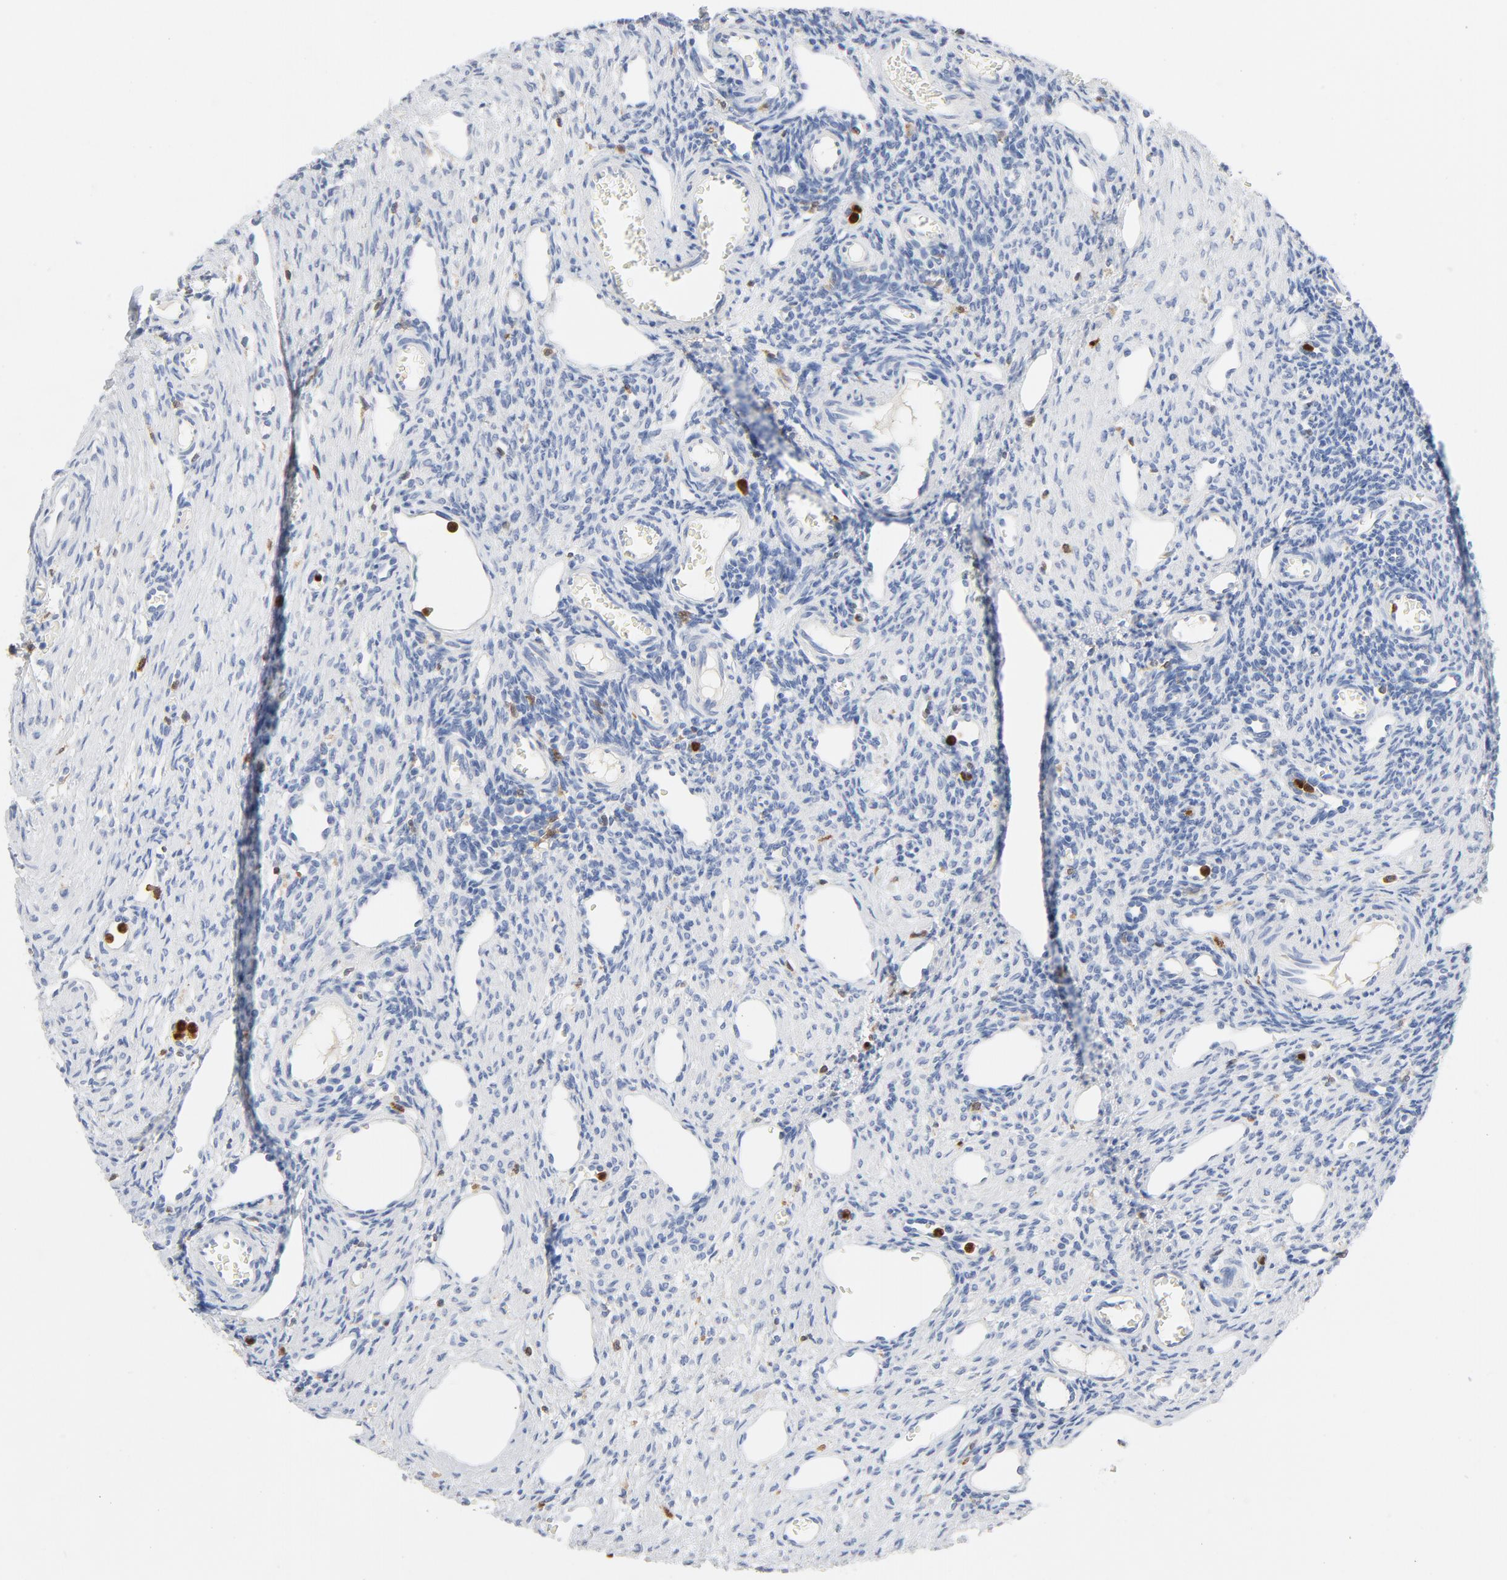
{"staining": {"intensity": "negative", "quantity": "none", "location": "none"}, "tissue": "ovary", "cell_type": "Follicle cells", "image_type": "normal", "snomed": [{"axis": "morphology", "description": "Normal tissue, NOS"}, {"axis": "topography", "description": "Ovary"}], "caption": "Immunohistochemical staining of normal ovary shows no significant staining in follicle cells. (DAB (3,3'-diaminobenzidine) IHC, high magnification).", "gene": "NCF1", "patient": {"sex": "female", "age": 33}}